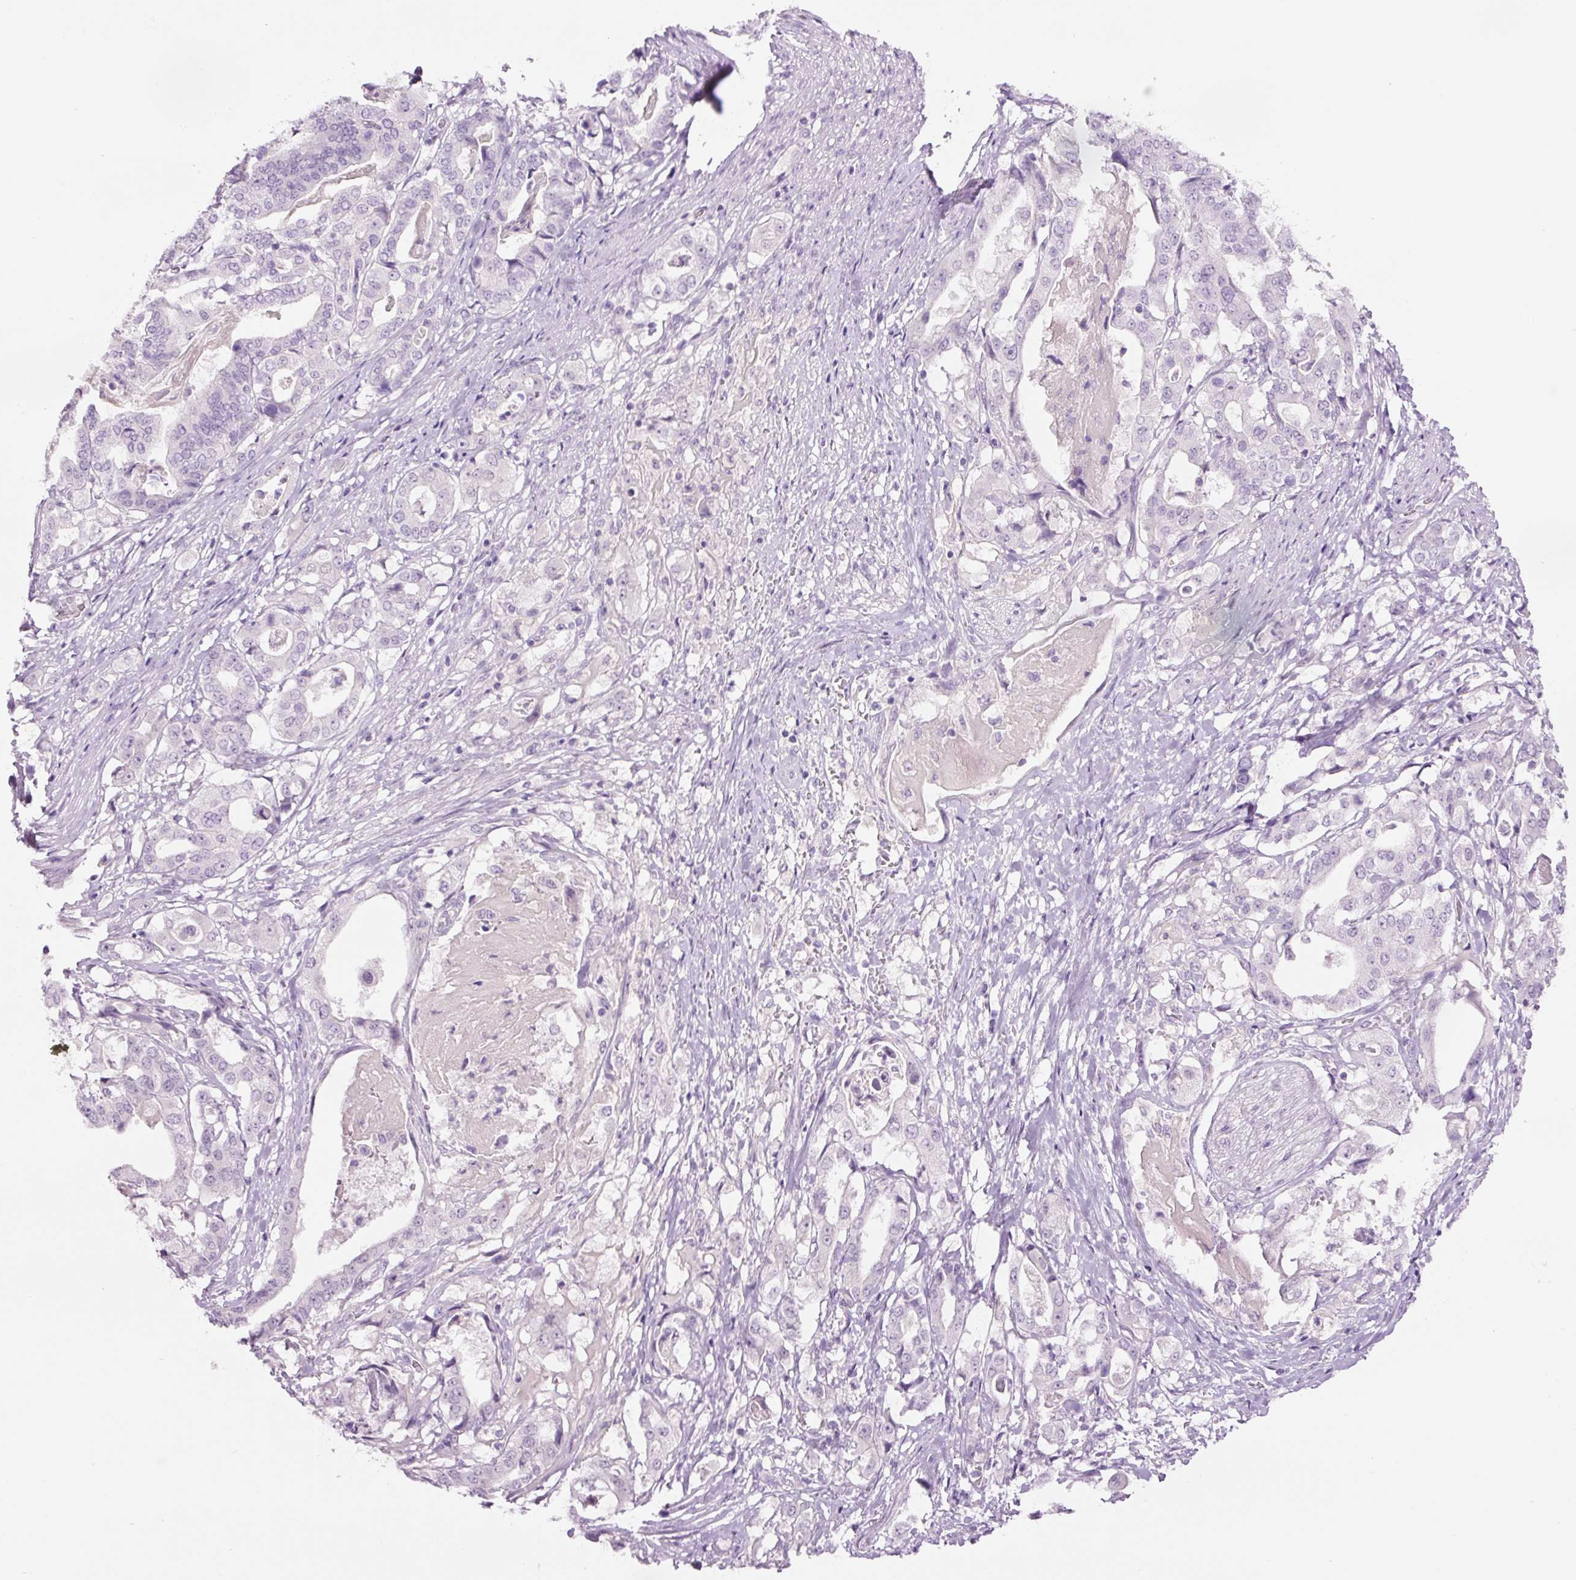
{"staining": {"intensity": "negative", "quantity": "none", "location": "none"}, "tissue": "stomach cancer", "cell_type": "Tumor cells", "image_type": "cancer", "snomed": [{"axis": "morphology", "description": "Adenocarcinoma, NOS"}, {"axis": "topography", "description": "Stomach"}], "caption": "High magnification brightfield microscopy of stomach cancer stained with DAB (brown) and counterstained with hematoxylin (blue): tumor cells show no significant positivity. (Stains: DAB immunohistochemistry with hematoxylin counter stain, Microscopy: brightfield microscopy at high magnification).", "gene": "GCG", "patient": {"sex": "male", "age": 48}}